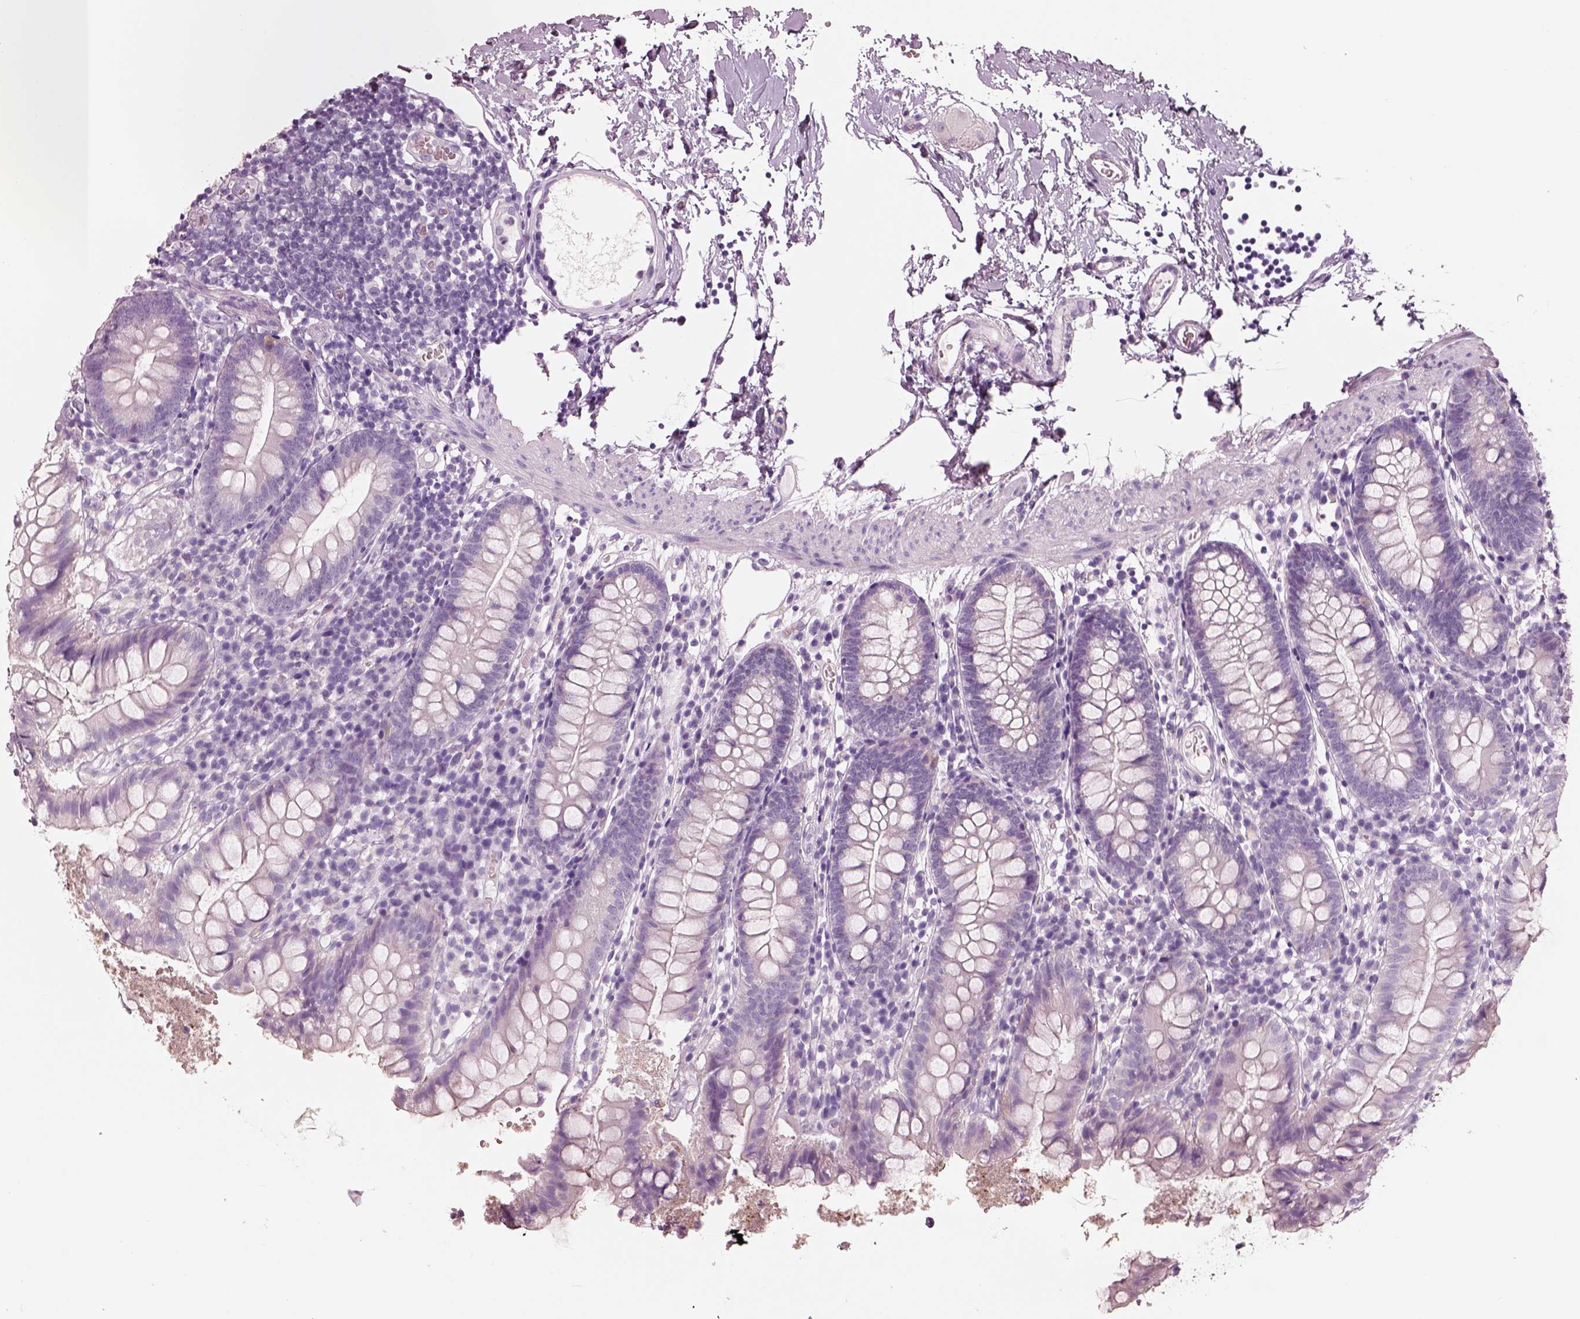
{"staining": {"intensity": "negative", "quantity": "none", "location": "none"}, "tissue": "small intestine", "cell_type": "Glandular cells", "image_type": "normal", "snomed": [{"axis": "morphology", "description": "Normal tissue, NOS"}, {"axis": "topography", "description": "Small intestine"}], "caption": "This is an immunohistochemistry (IHC) image of unremarkable small intestine. There is no expression in glandular cells.", "gene": "PNOC", "patient": {"sex": "female", "age": 90}}